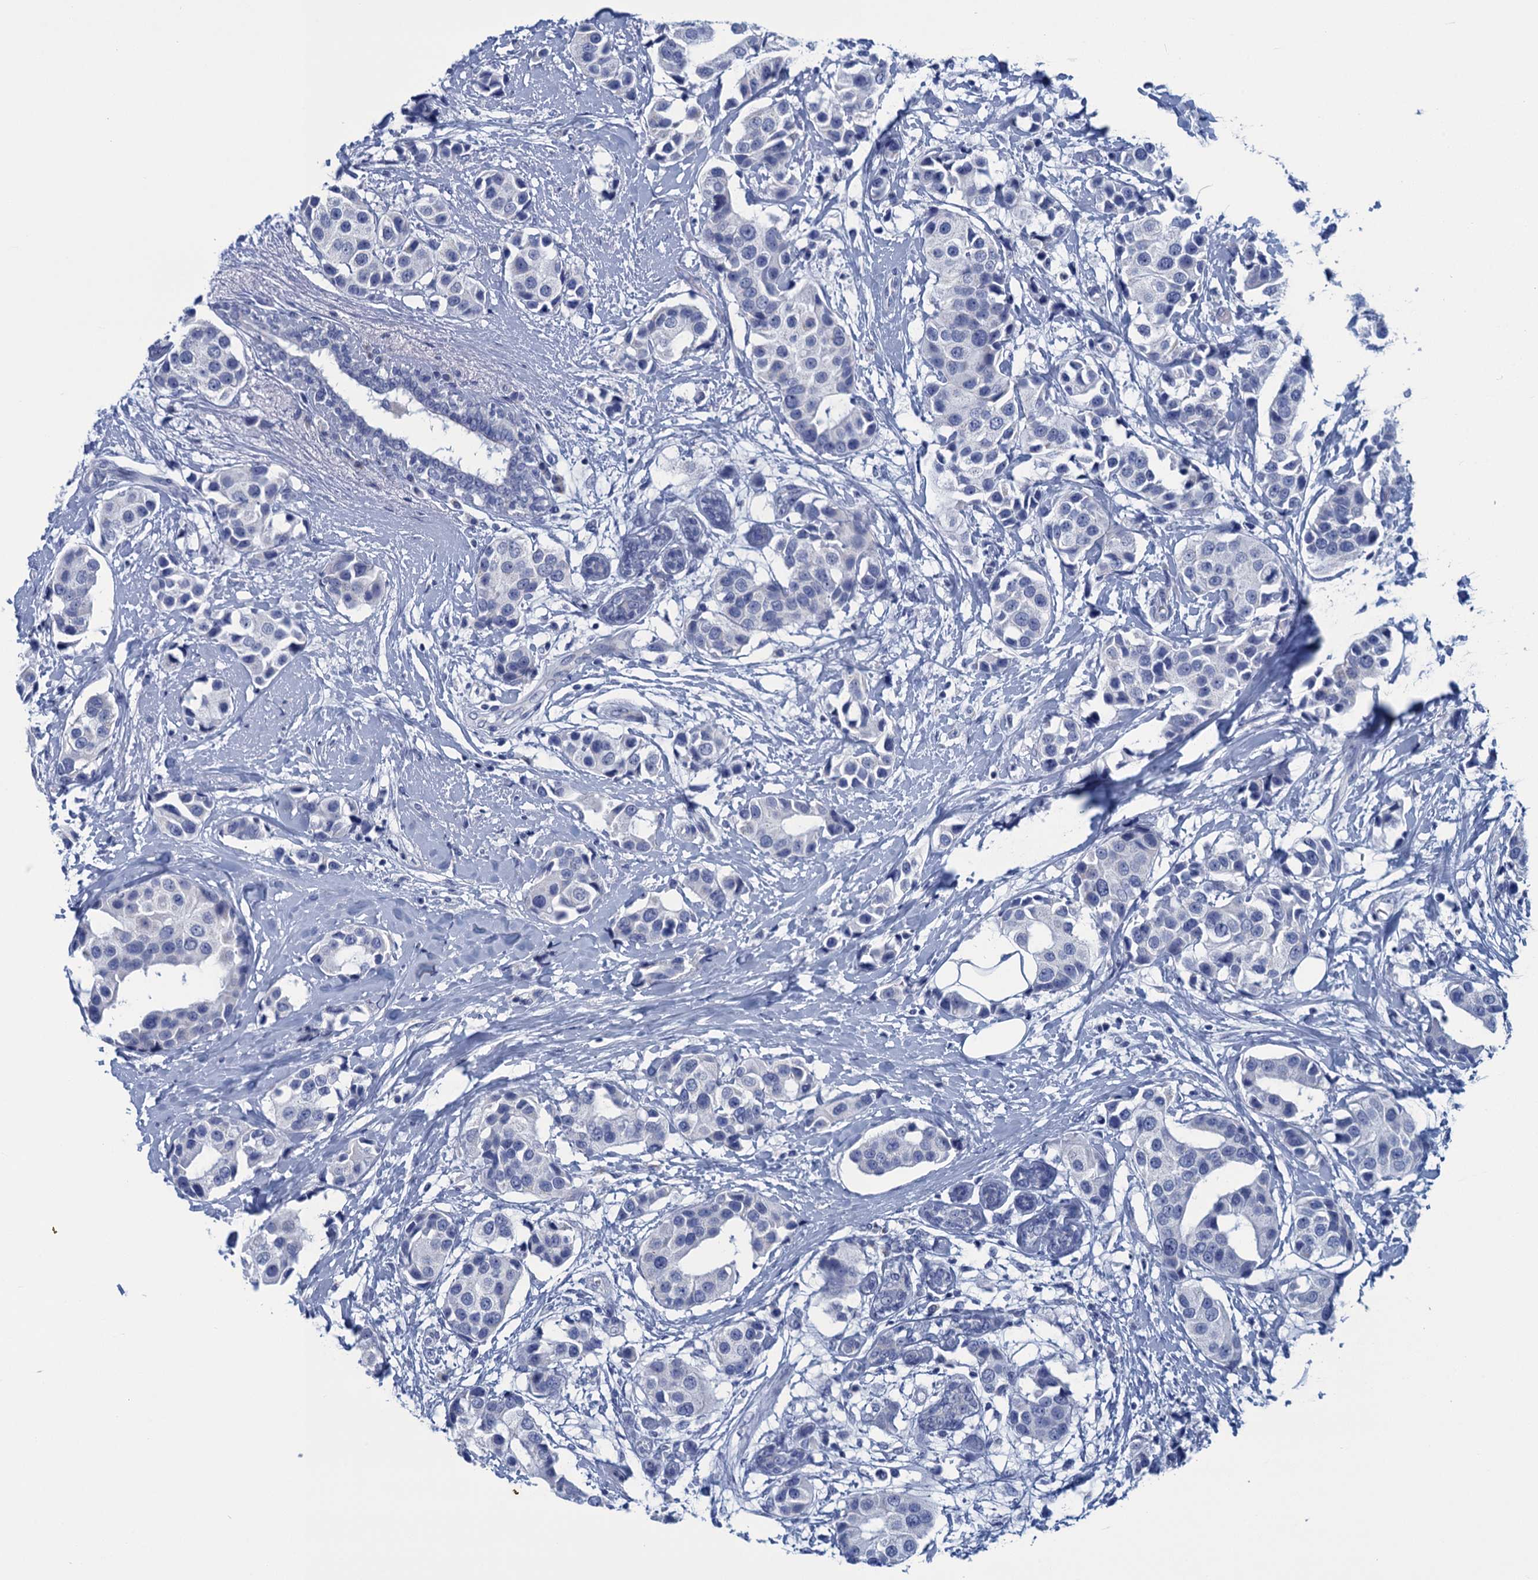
{"staining": {"intensity": "negative", "quantity": "none", "location": "none"}, "tissue": "breast cancer", "cell_type": "Tumor cells", "image_type": "cancer", "snomed": [{"axis": "morphology", "description": "Normal tissue, NOS"}, {"axis": "morphology", "description": "Duct carcinoma"}, {"axis": "topography", "description": "Breast"}], "caption": "The photomicrograph shows no staining of tumor cells in breast infiltrating ductal carcinoma. Nuclei are stained in blue.", "gene": "SCEL", "patient": {"sex": "female", "age": 39}}